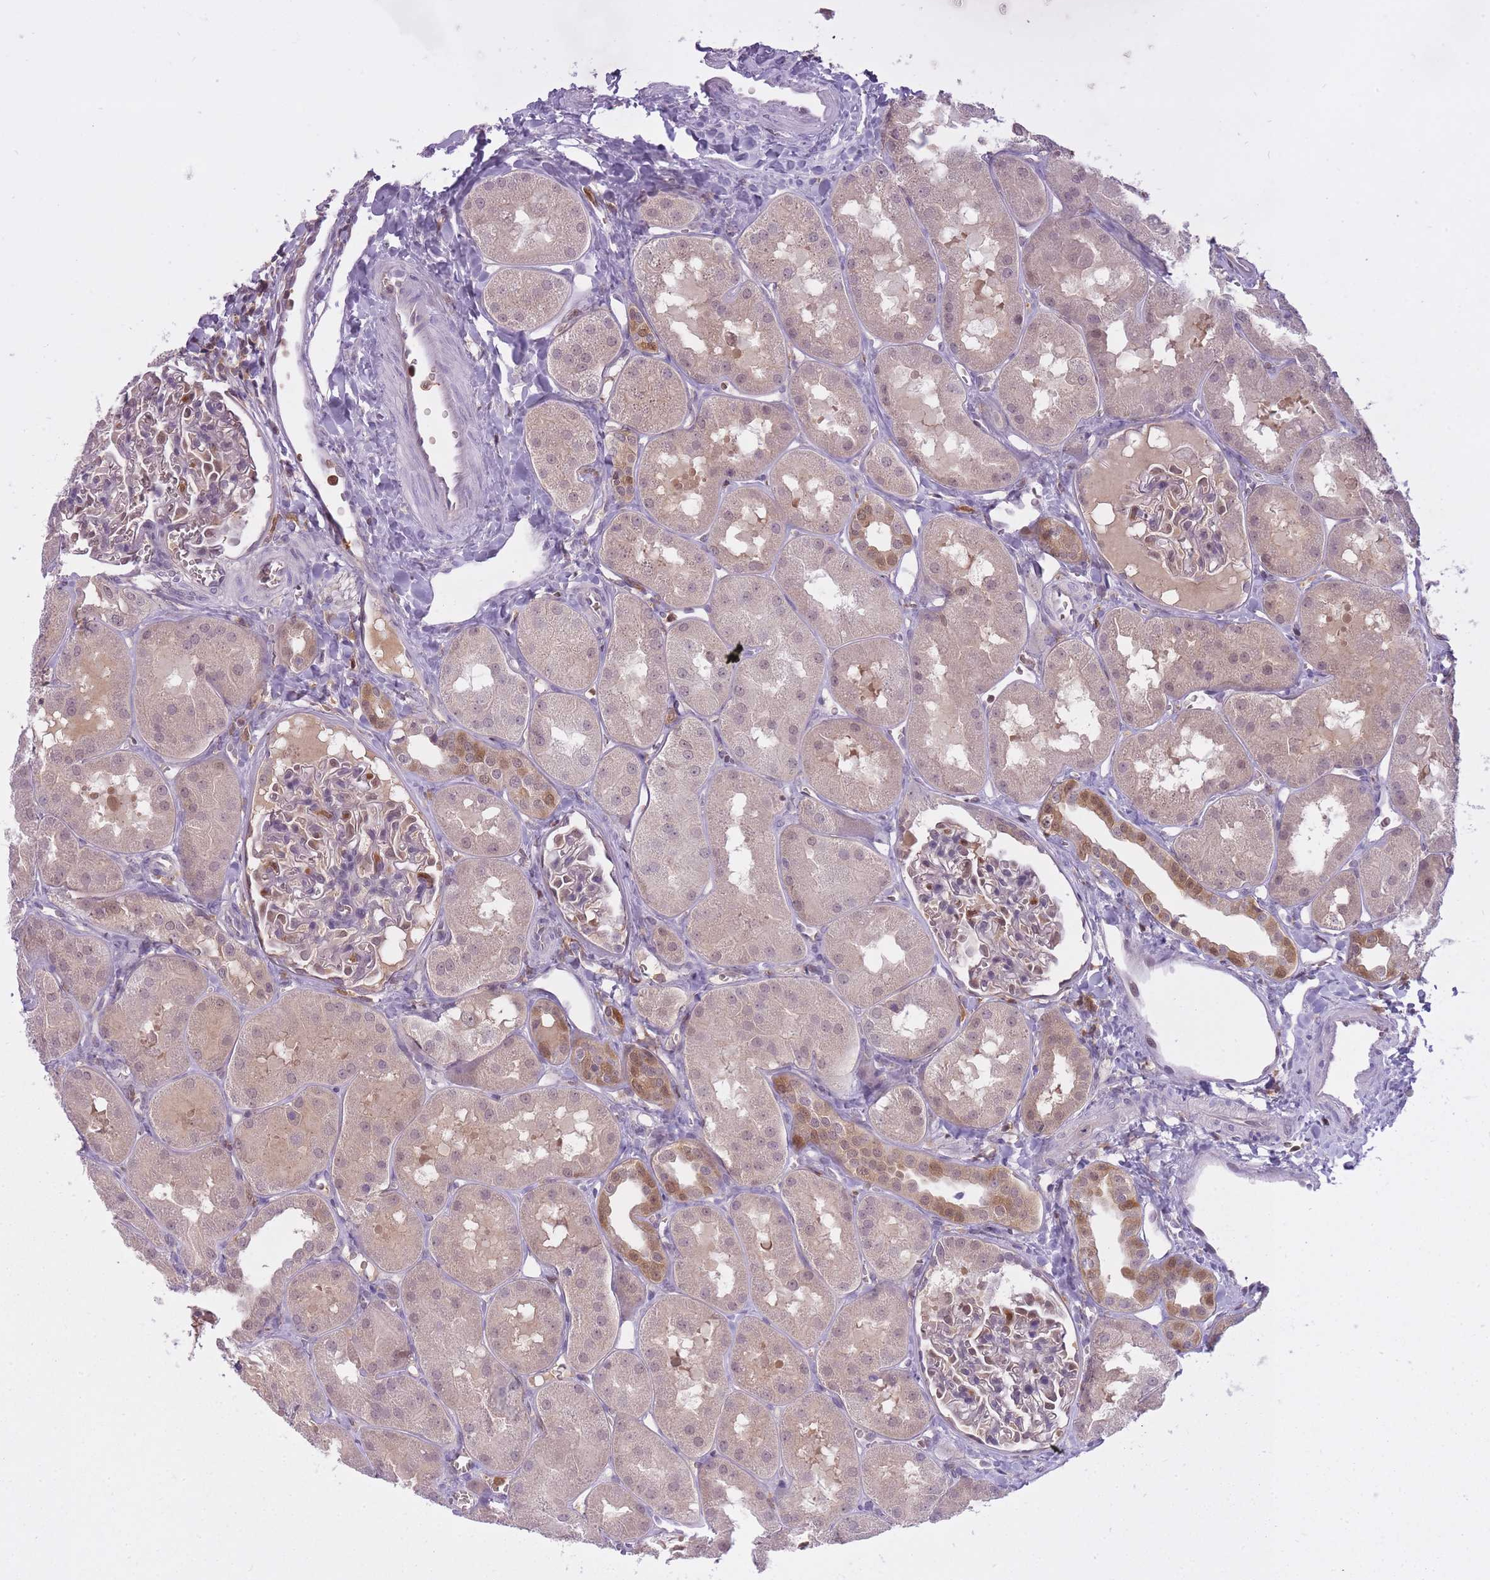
{"staining": {"intensity": "moderate", "quantity": "<25%", "location": "cytoplasmic/membranous,nuclear"}, "tissue": "kidney", "cell_type": "Cells in glomeruli", "image_type": "normal", "snomed": [{"axis": "morphology", "description": "Normal tissue, NOS"}, {"axis": "topography", "description": "Kidney"}, {"axis": "topography", "description": "Urinary bladder"}], "caption": "Protein staining of benign kidney displays moderate cytoplasmic/membranous,nuclear positivity in about <25% of cells in glomeruli.", "gene": "CXorf38", "patient": {"sex": "male", "age": 16}}